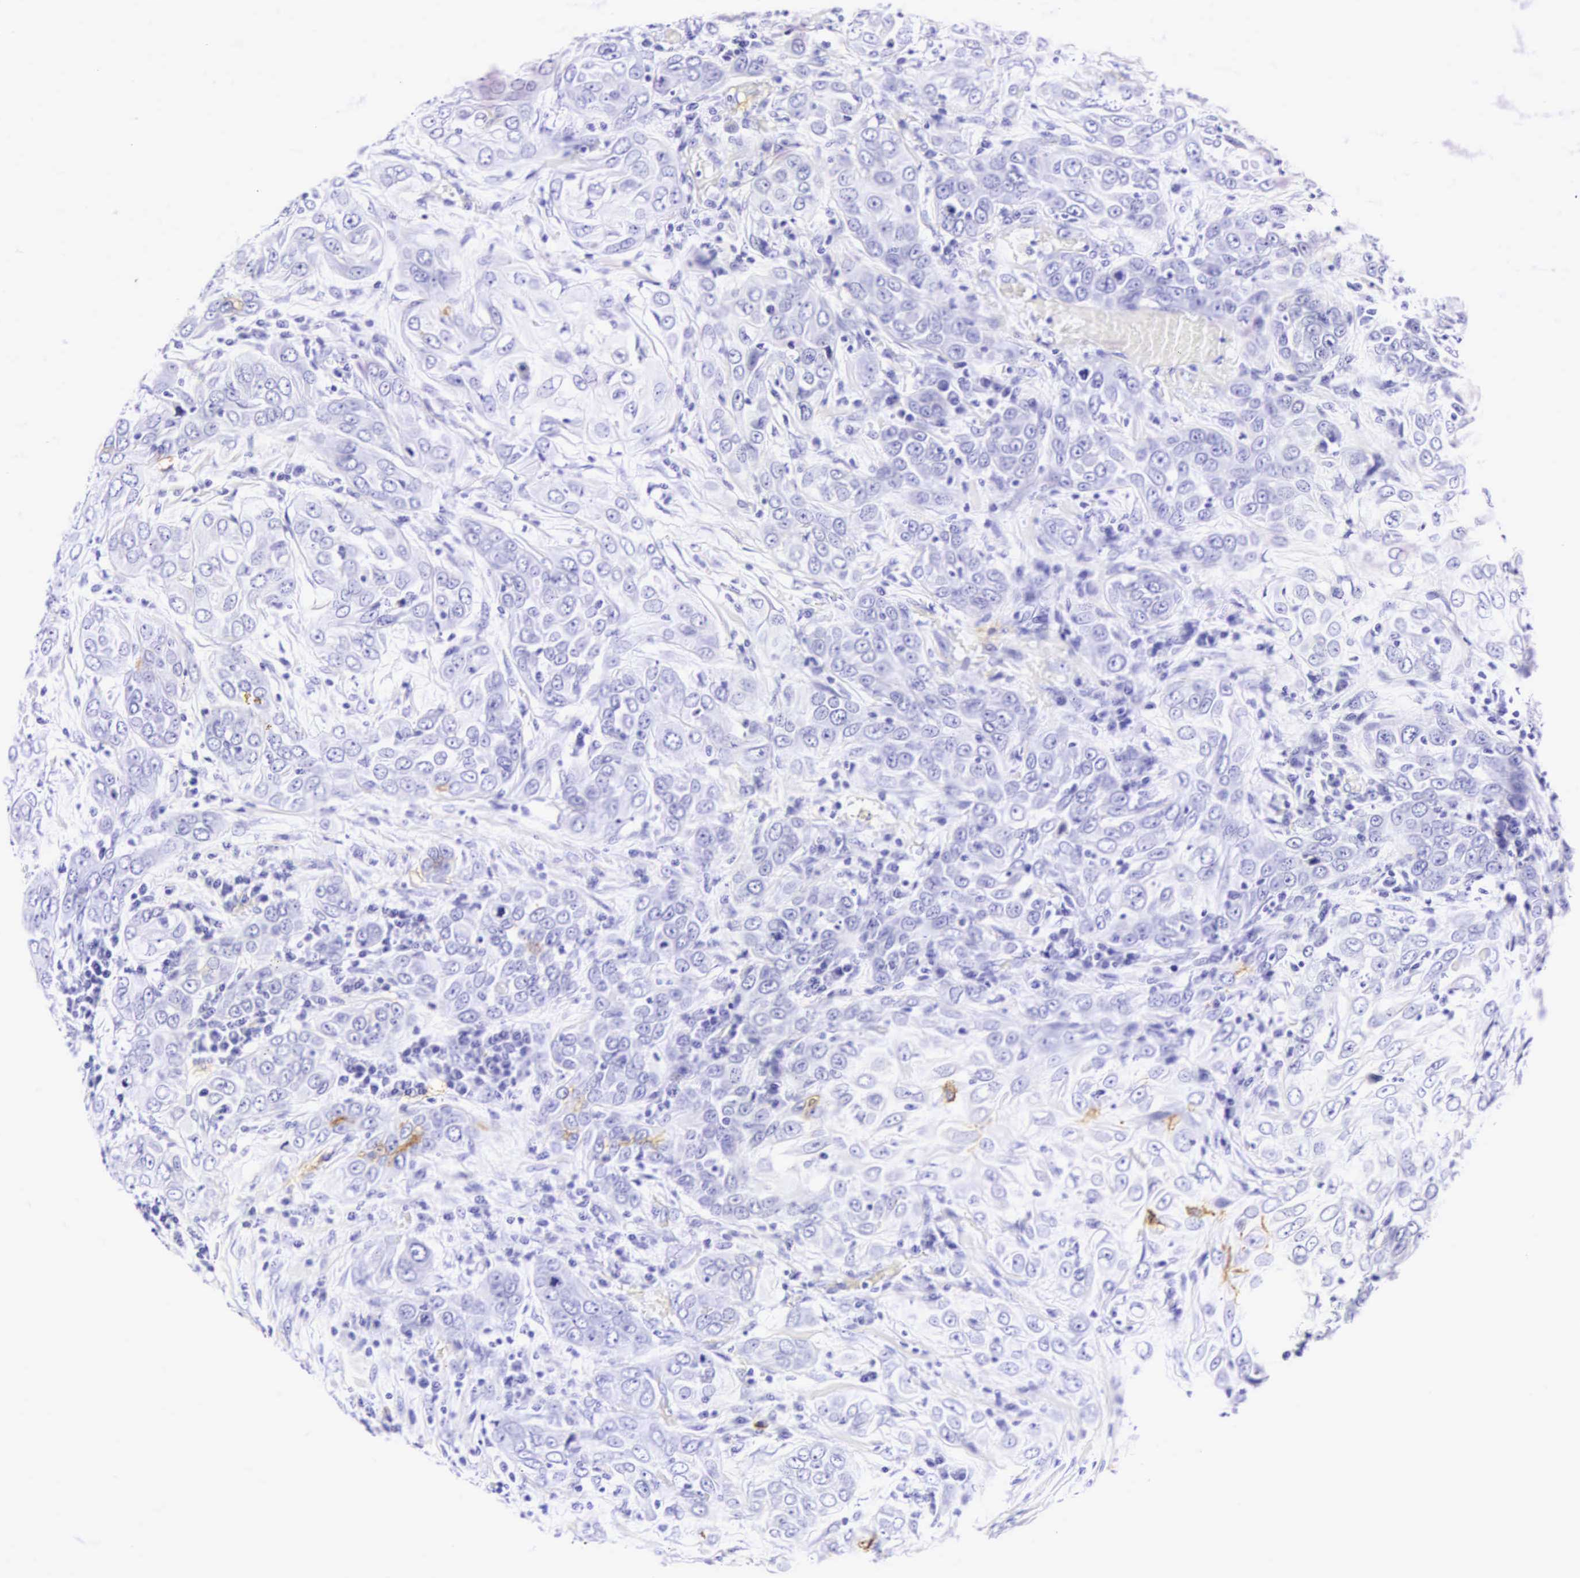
{"staining": {"intensity": "negative", "quantity": "none", "location": "none"}, "tissue": "skin cancer", "cell_type": "Tumor cells", "image_type": "cancer", "snomed": [{"axis": "morphology", "description": "Squamous cell carcinoma, NOS"}, {"axis": "topography", "description": "Skin"}], "caption": "Tumor cells show no significant protein expression in skin cancer (squamous cell carcinoma).", "gene": "CD1A", "patient": {"sex": "male", "age": 84}}